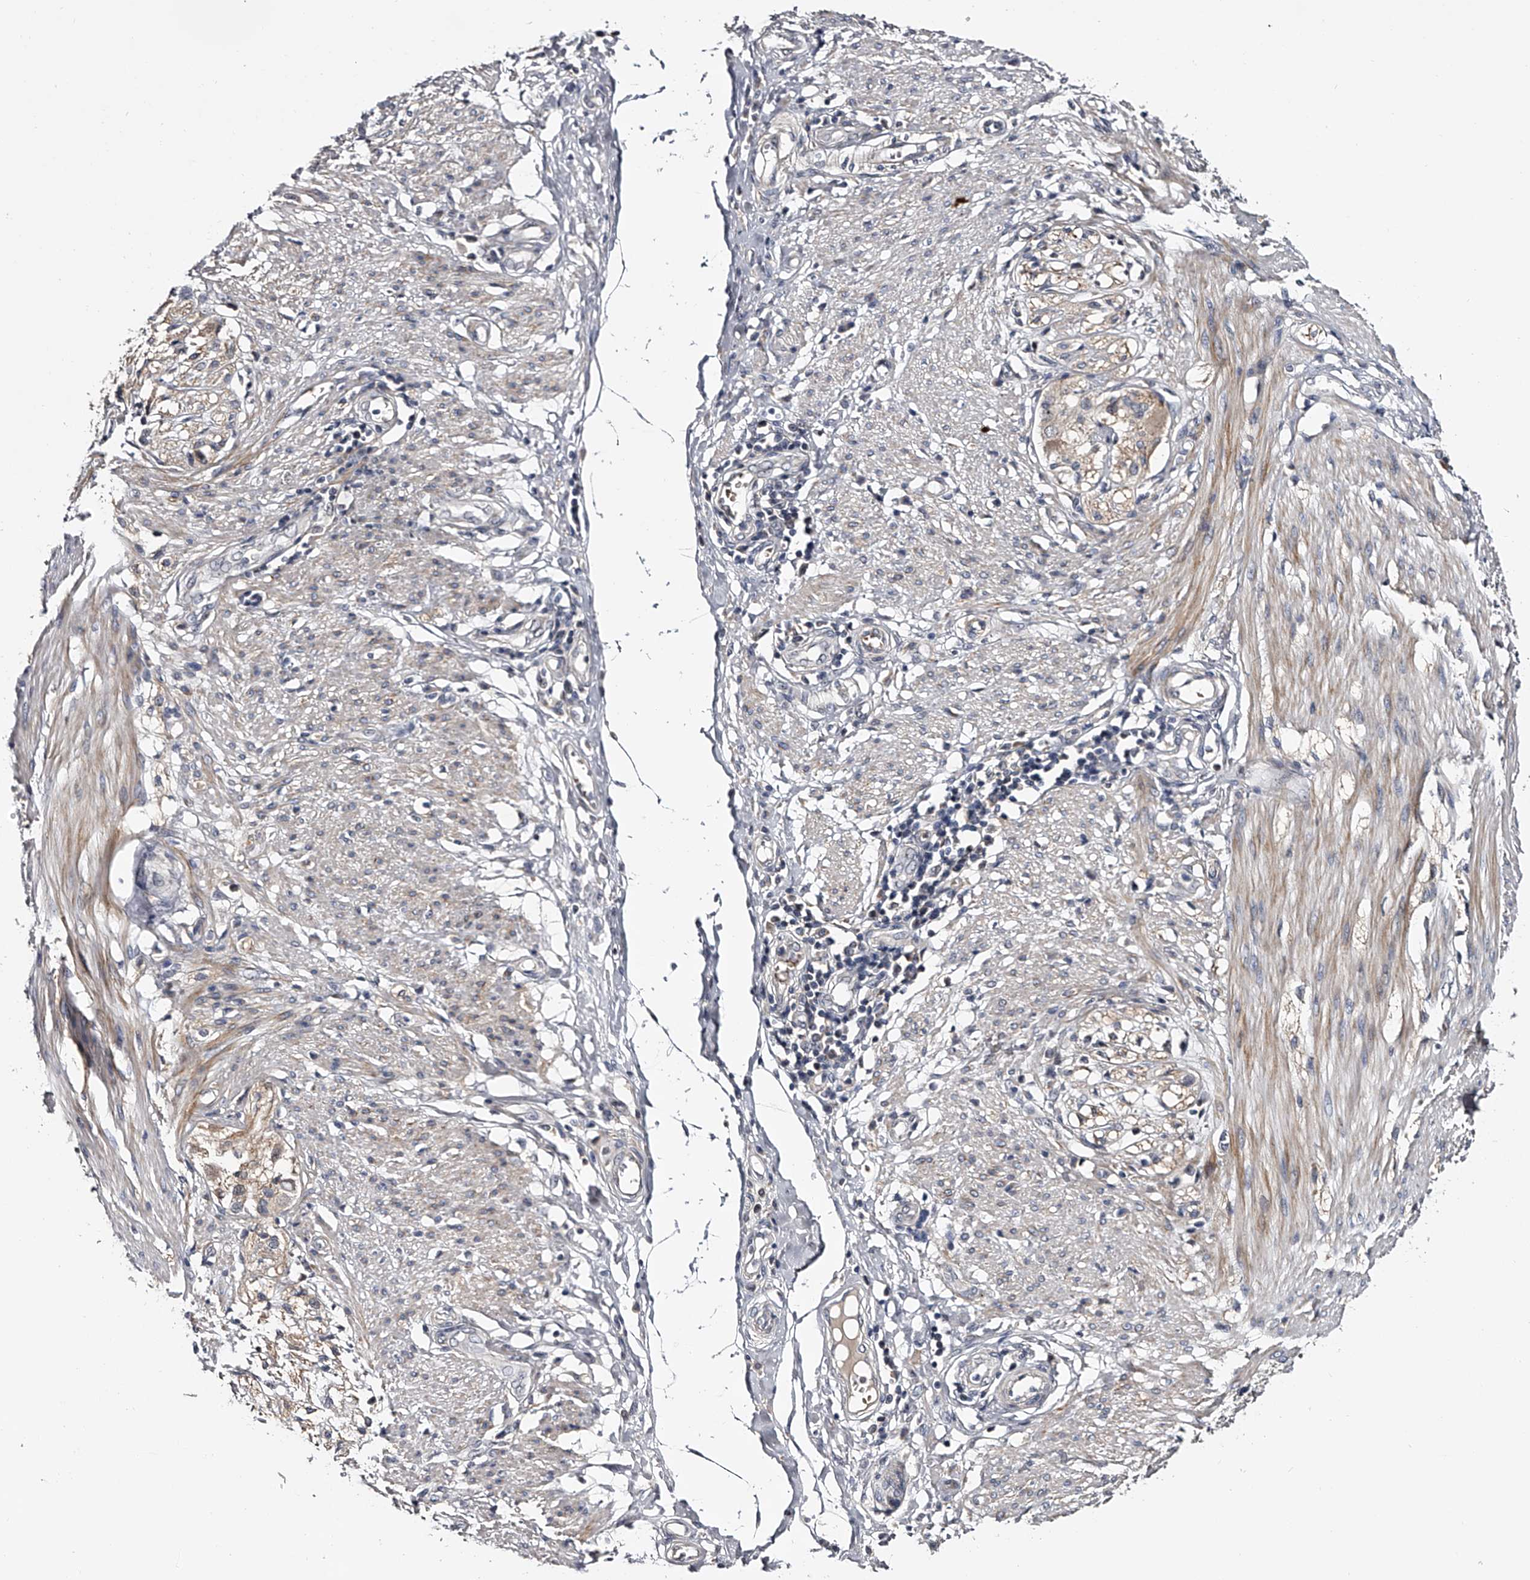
{"staining": {"intensity": "moderate", "quantity": "<25%", "location": "cytoplasmic/membranous,nuclear"}, "tissue": "smooth muscle", "cell_type": "Smooth muscle cells", "image_type": "normal", "snomed": [{"axis": "morphology", "description": "Normal tissue, NOS"}, {"axis": "morphology", "description": "Adenocarcinoma, NOS"}, {"axis": "topography", "description": "Colon"}, {"axis": "topography", "description": "Peripheral nerve tissue"}], "caption": "This photomicrograph exhibits IHC staining of unremarkable human smooth muscle, with low moderate cytoplasmic/membranous,nuclear expression in approximately <25% of smooth muscle cells.", "gene": "MDN1", "patient": {"sex": "male", "age": 14}}